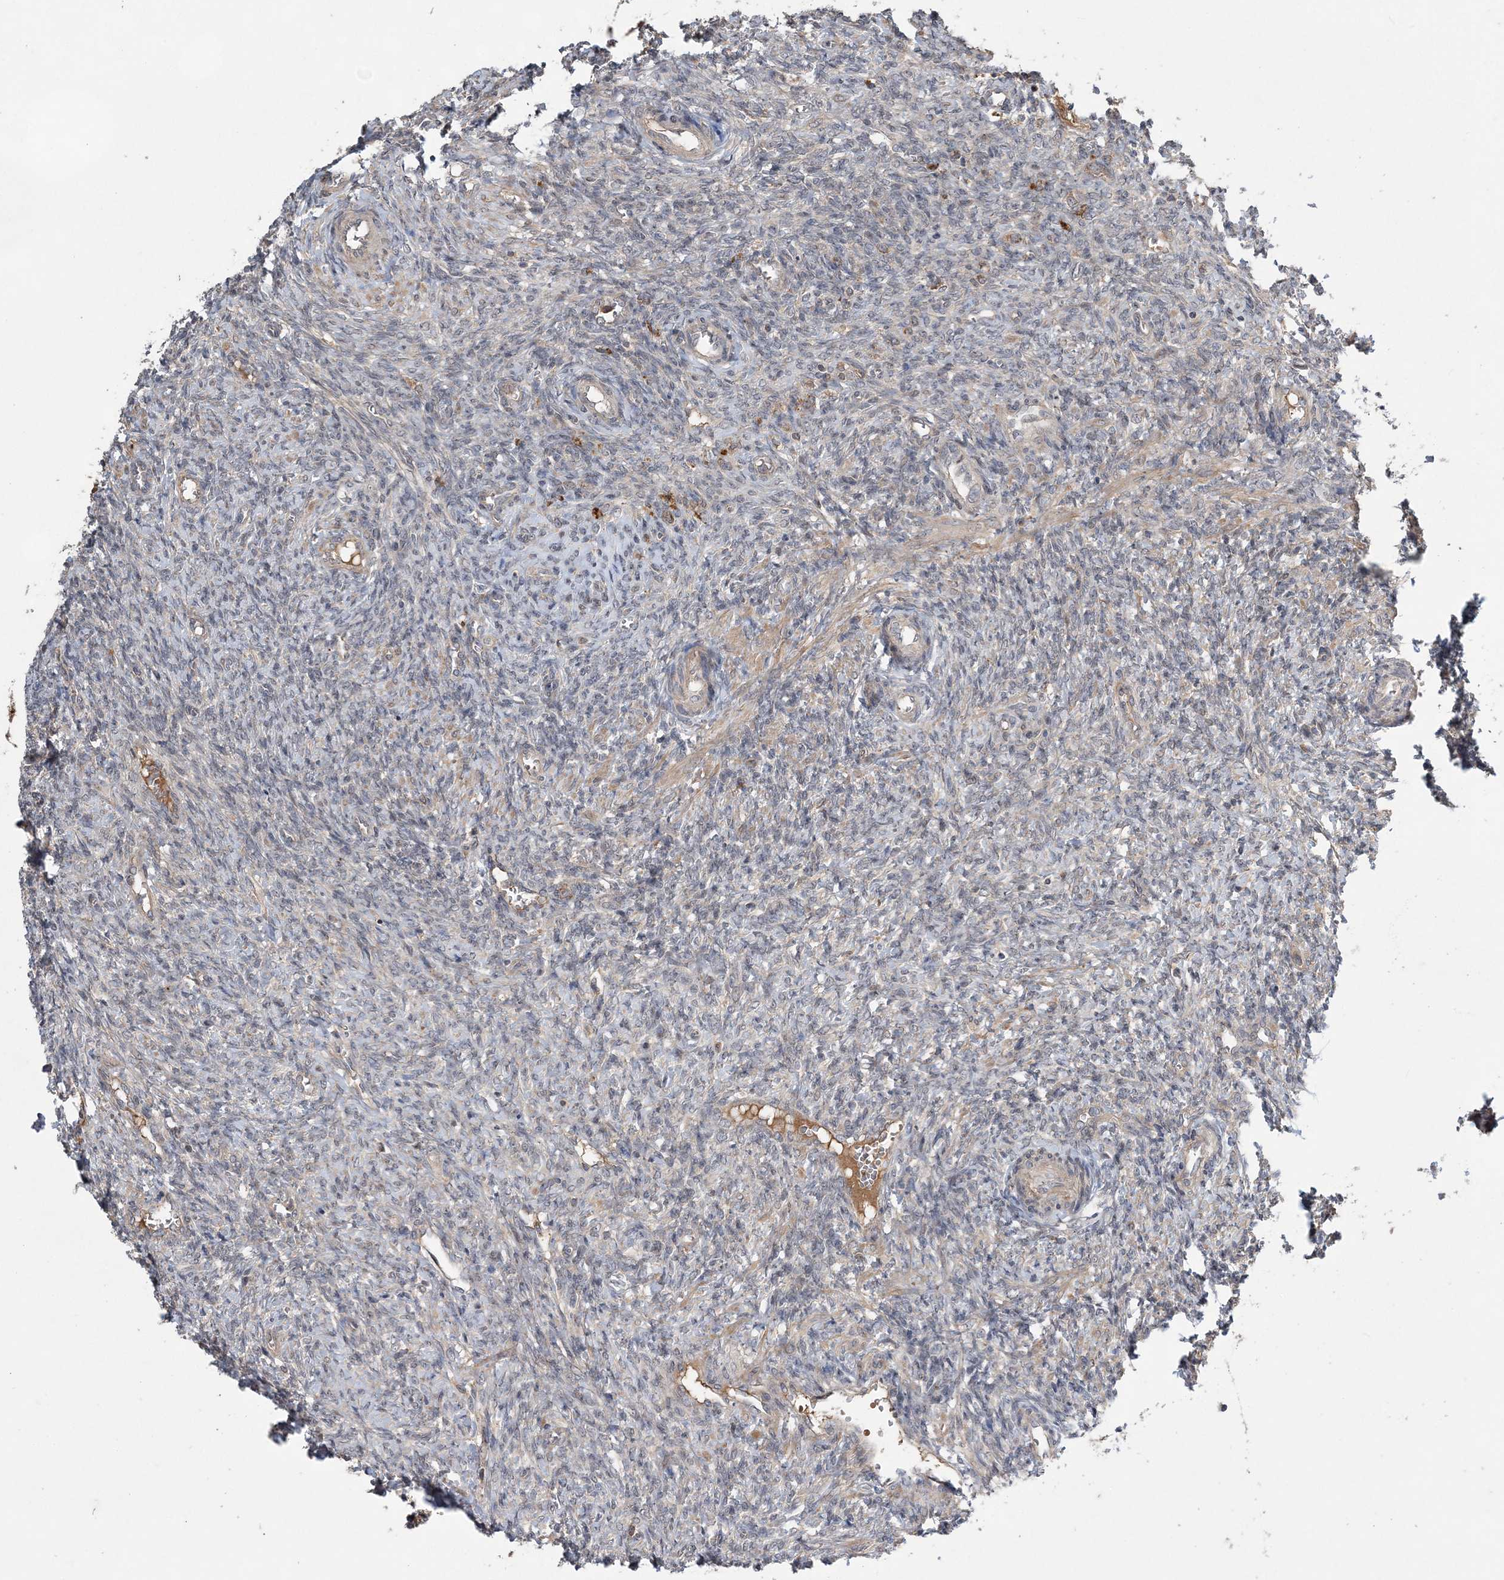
{"staining": {"intensity": "negative", "quantity": "none", "location": "none"}, "tissue": "ovary", "cell_type": "Ovarian stroma cells", "image_type": "normal", "snomed": [{"axis": "morphology", "description": "Normal tissue, NOS"}, {"axis": "topography", "description": "Ovary"}], "caption": "Immunohistochemical staining of benign ovary shows no significant expression in ovarian stroma cells.", "gene": "HMGCS1", "patient": {"sex": "female", "age": 41}}